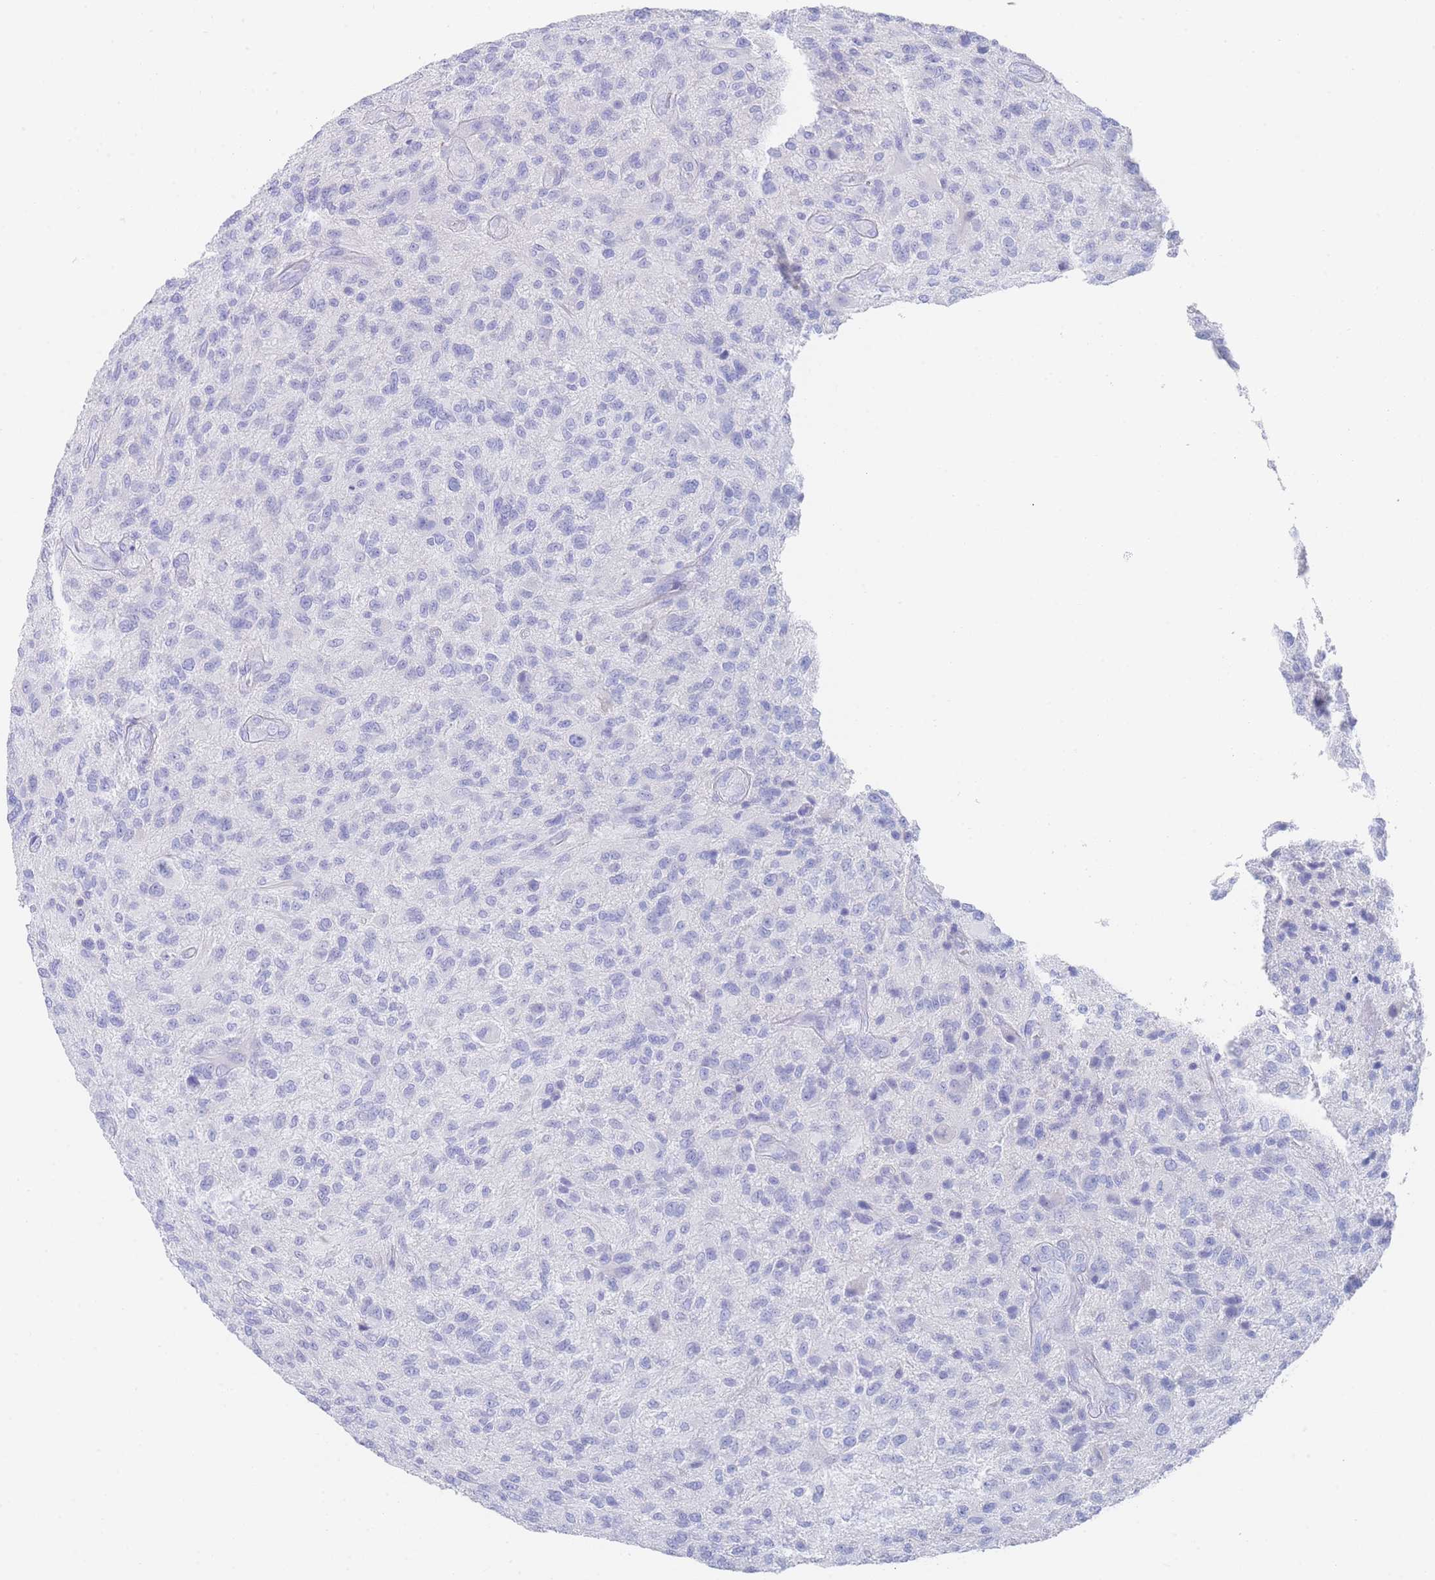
{"staining": {"intensity": "negative", "quantity": "none", "location": "none"}, "tissue": "glioma", "cell_type": "Tumor cells", "image_type": "cancer", "snomed": [{"axis": "morphology", "description": "Glioma, malignant, High grade"}, {"axis": "topography", "description": "Brain"}], "caption": "This is an immunohistochemistry (IHC) image of glioma. There is no staining in tumor cells.", "gene": "LRRC37A", "patient": {"sex": "male", "age": 47}}